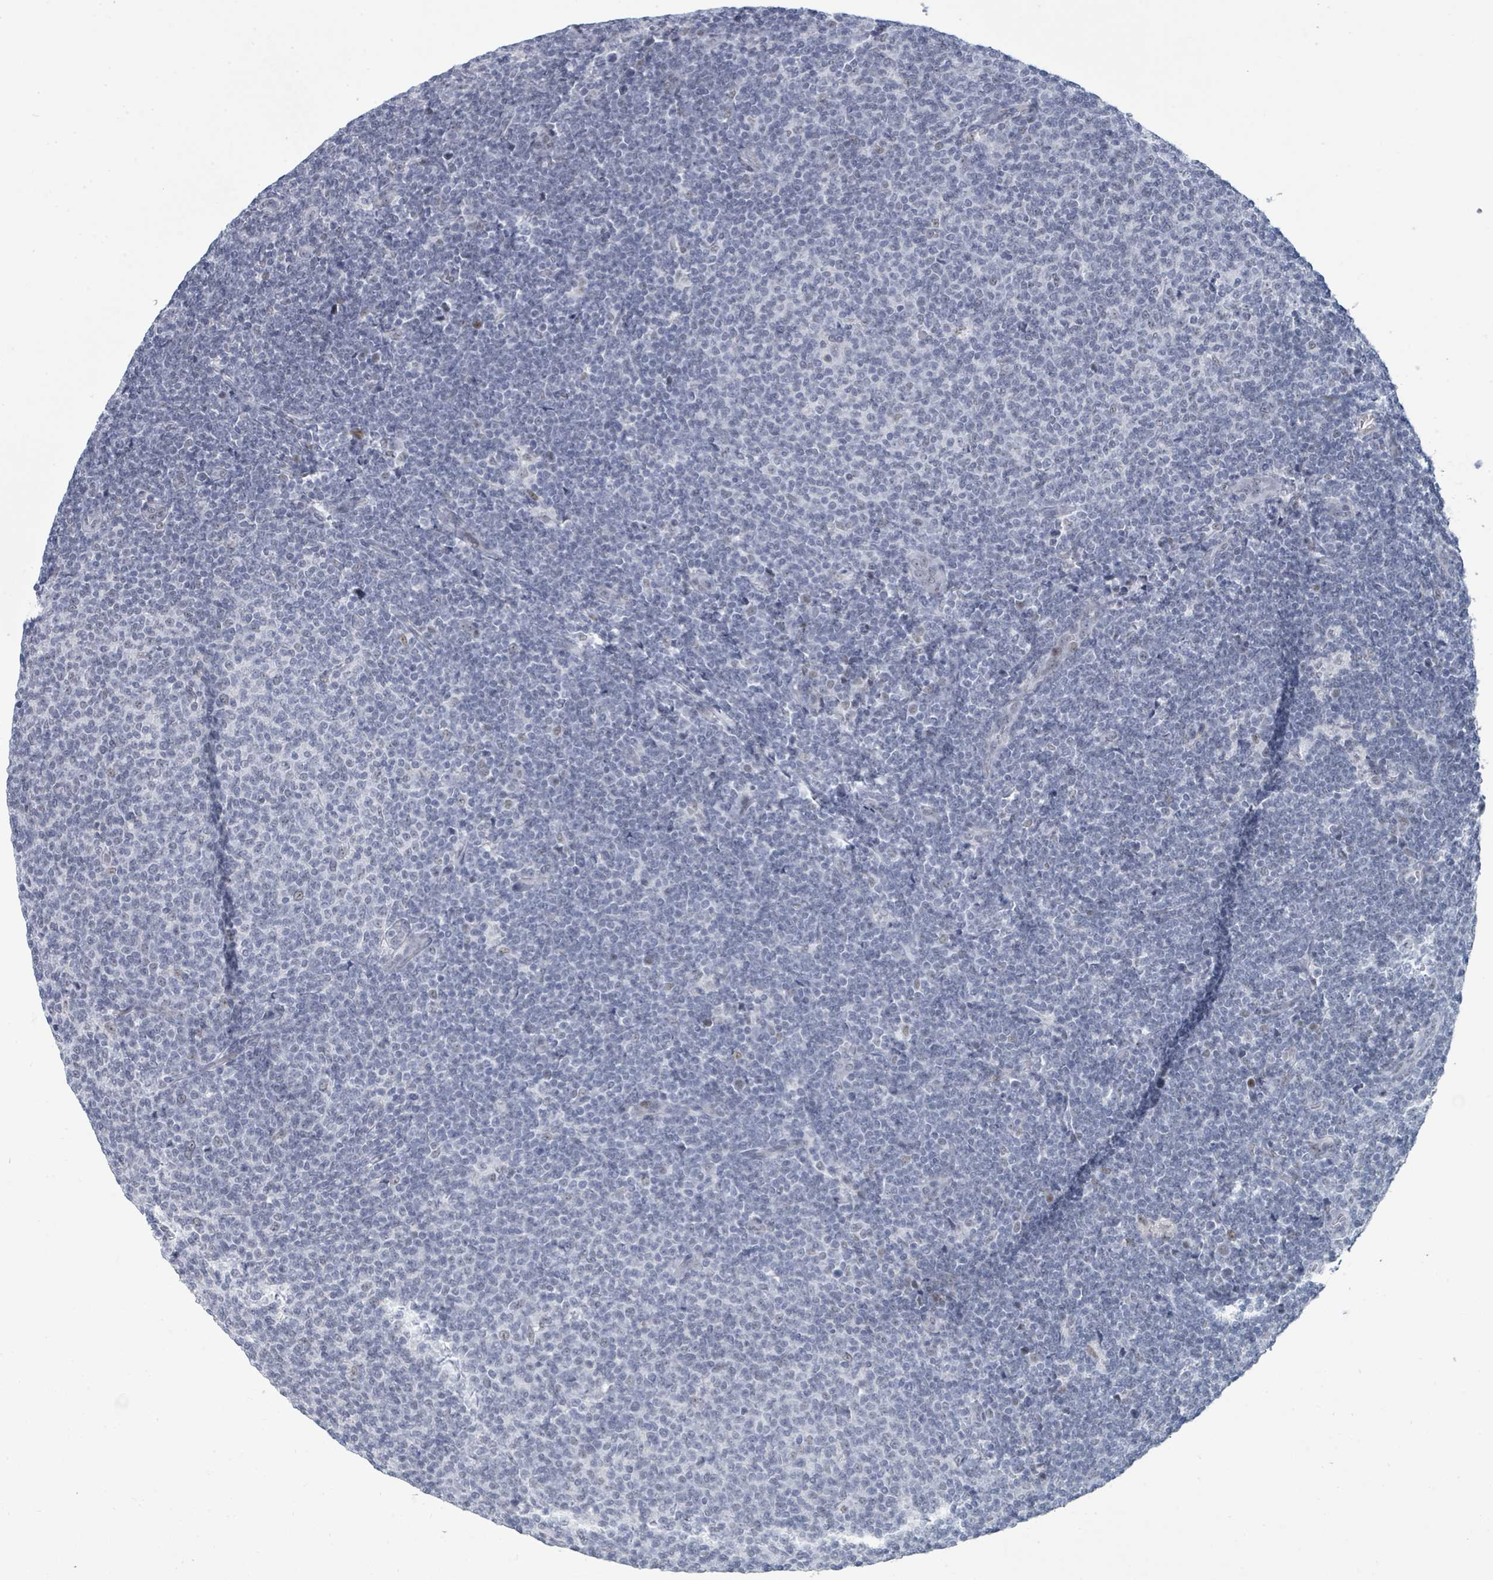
{"staining": {"intensity": "negative", "quantity": "none", "location": "none"}, "tissue": "lymphoma", "cell_type": "Tumor cells", "image_type": "cancer", "snomed": [{"axis": "morphology", "description": "Malignant lymphoma, non-Hodgkin's type, Low grade"}, {"axis": "topography", "description": "Lymph node"}], "caption": "Lymphoma stained for a protein using immunohistochemistry demonstrates no staining tumor cells.", "gene": "CT45A5", "patient": {"sex": "male", "age": 66}}